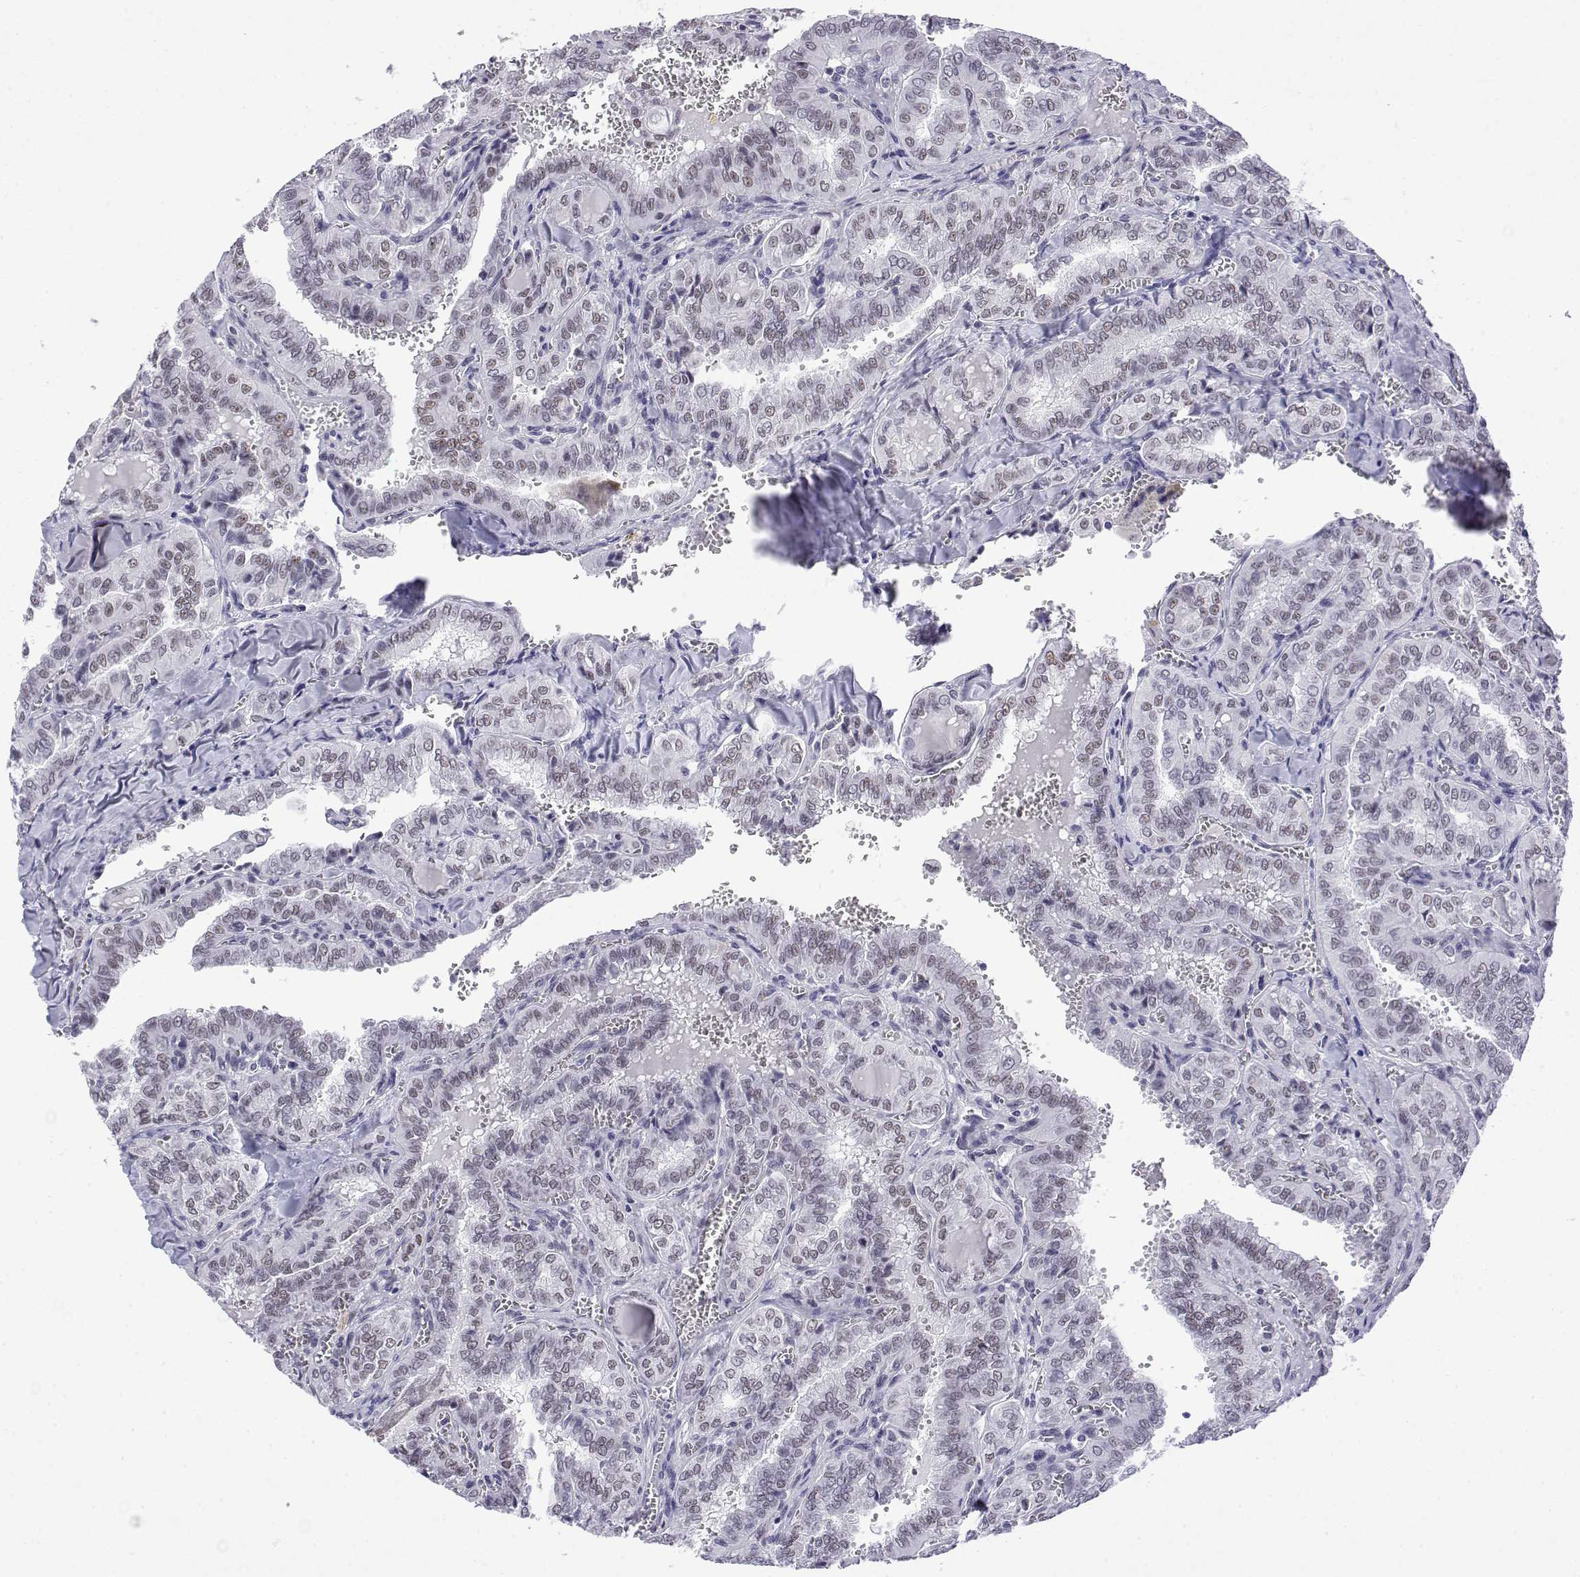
{"staining": {"intensity": "weak", "quantity": "<25%", "location": "nuclear"}, "tissue": "thyroid cancer", "cell_type": "Tumor cells", "image_type": "cancer", "snomed": [{"axis": "morphology", "description": "Papillary adenocarcinoma, NOS"}, {"axis": "topography", "description": "Thyroid gland"}], "caption": "Tumor cells show no significant protein expression in thyroid cancer.", "gene": "POLDIP3", "patient": {"sex": "female", "age": 41}}